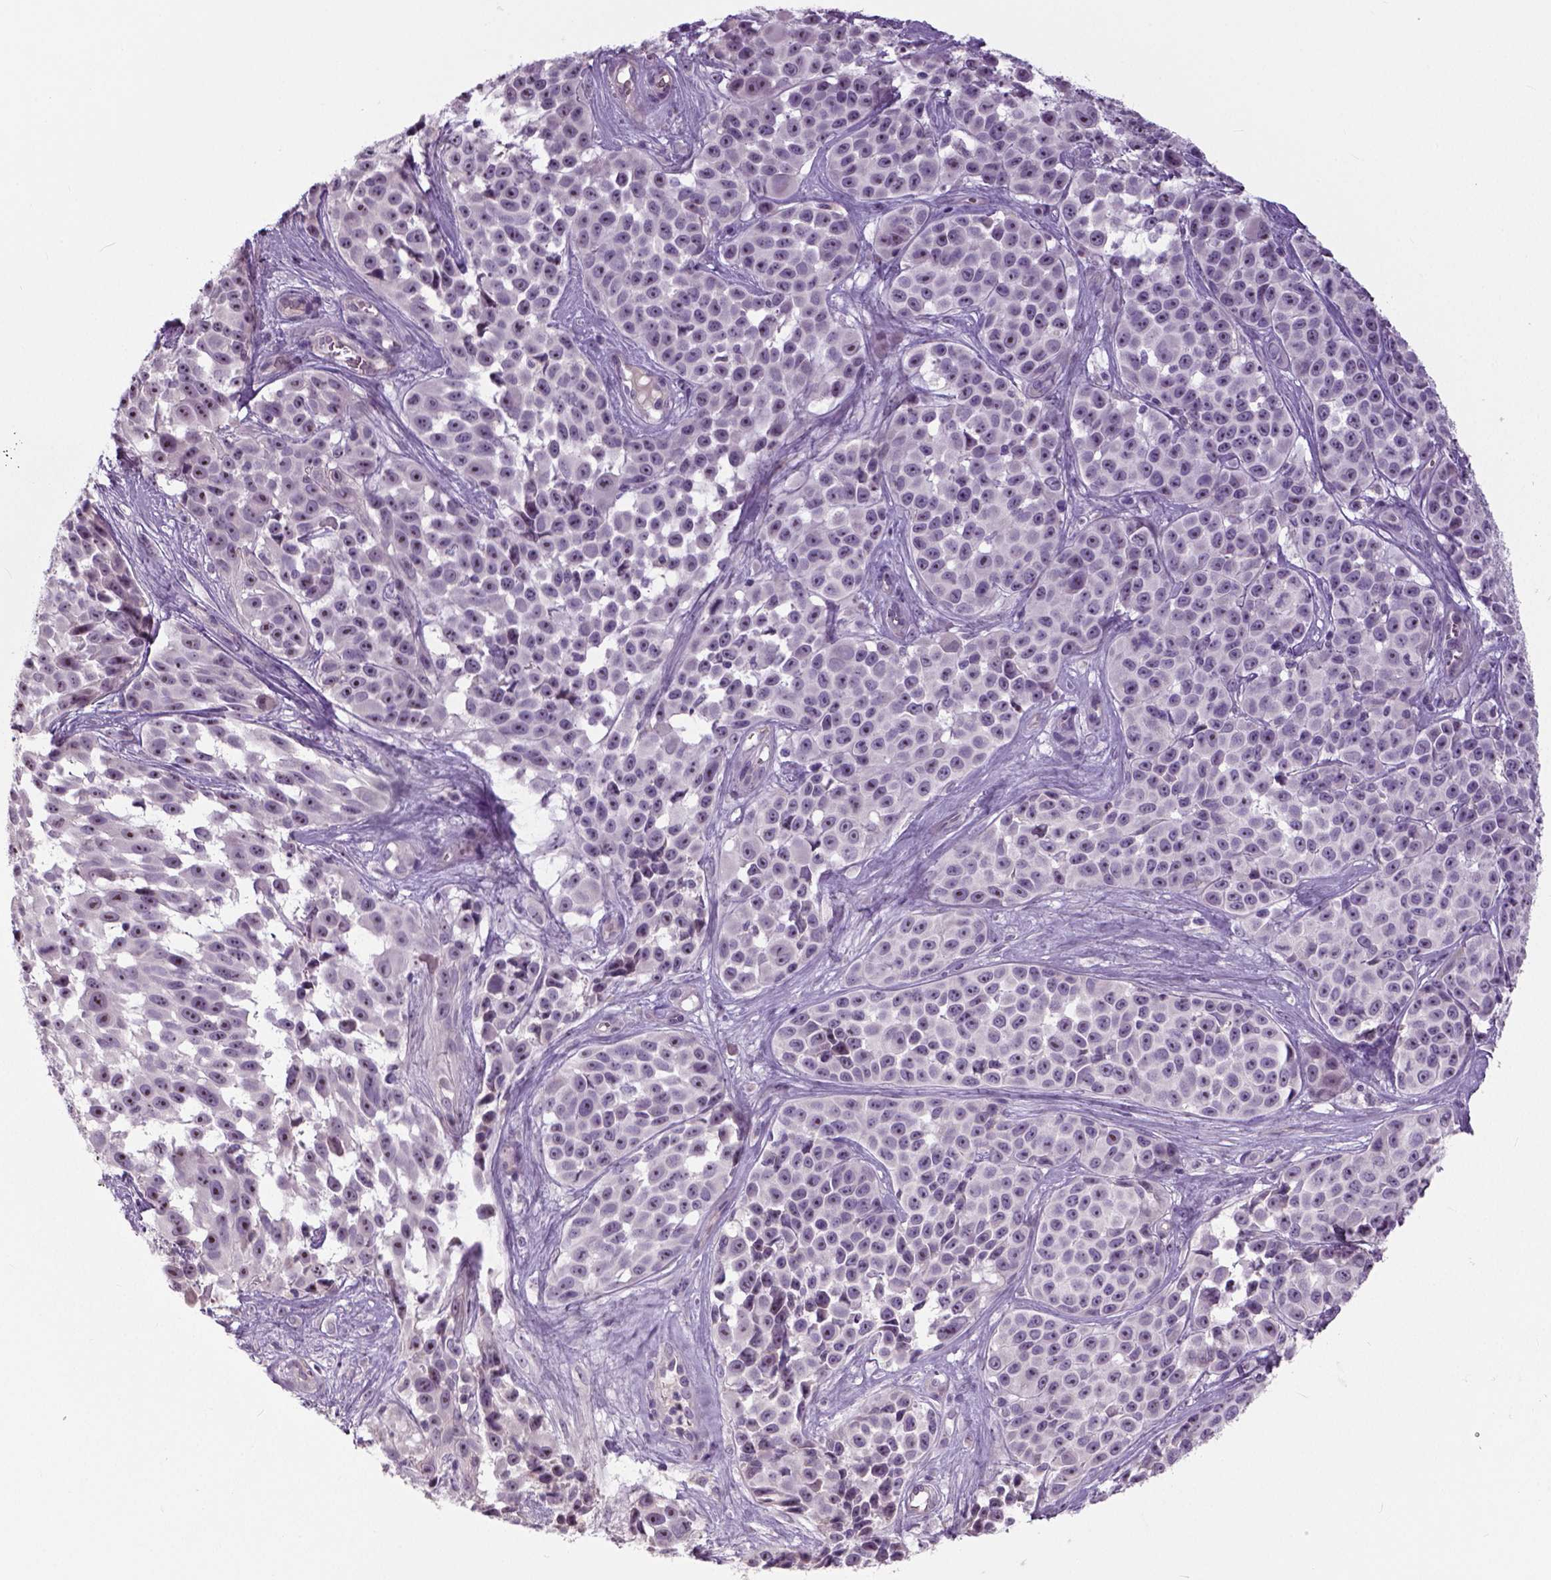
{"staining": {"intensity": "negative", "quantity": "none", "location": "none"}, "tissue": "melanoma", "cell_type": "Tumor cells", "image_type": "cancer", "snomed": [{"axis": "morphology", "description": "Malignant melanoma, NOS"}, {"axis": "topography", "description": "Skin"}], "caption": "Human melanoma stained for a protein using immunohistochemistry shows no expression in tumor cells.", "gene": "NECAB1", "patient": {"sex": "female", "age": 88}}